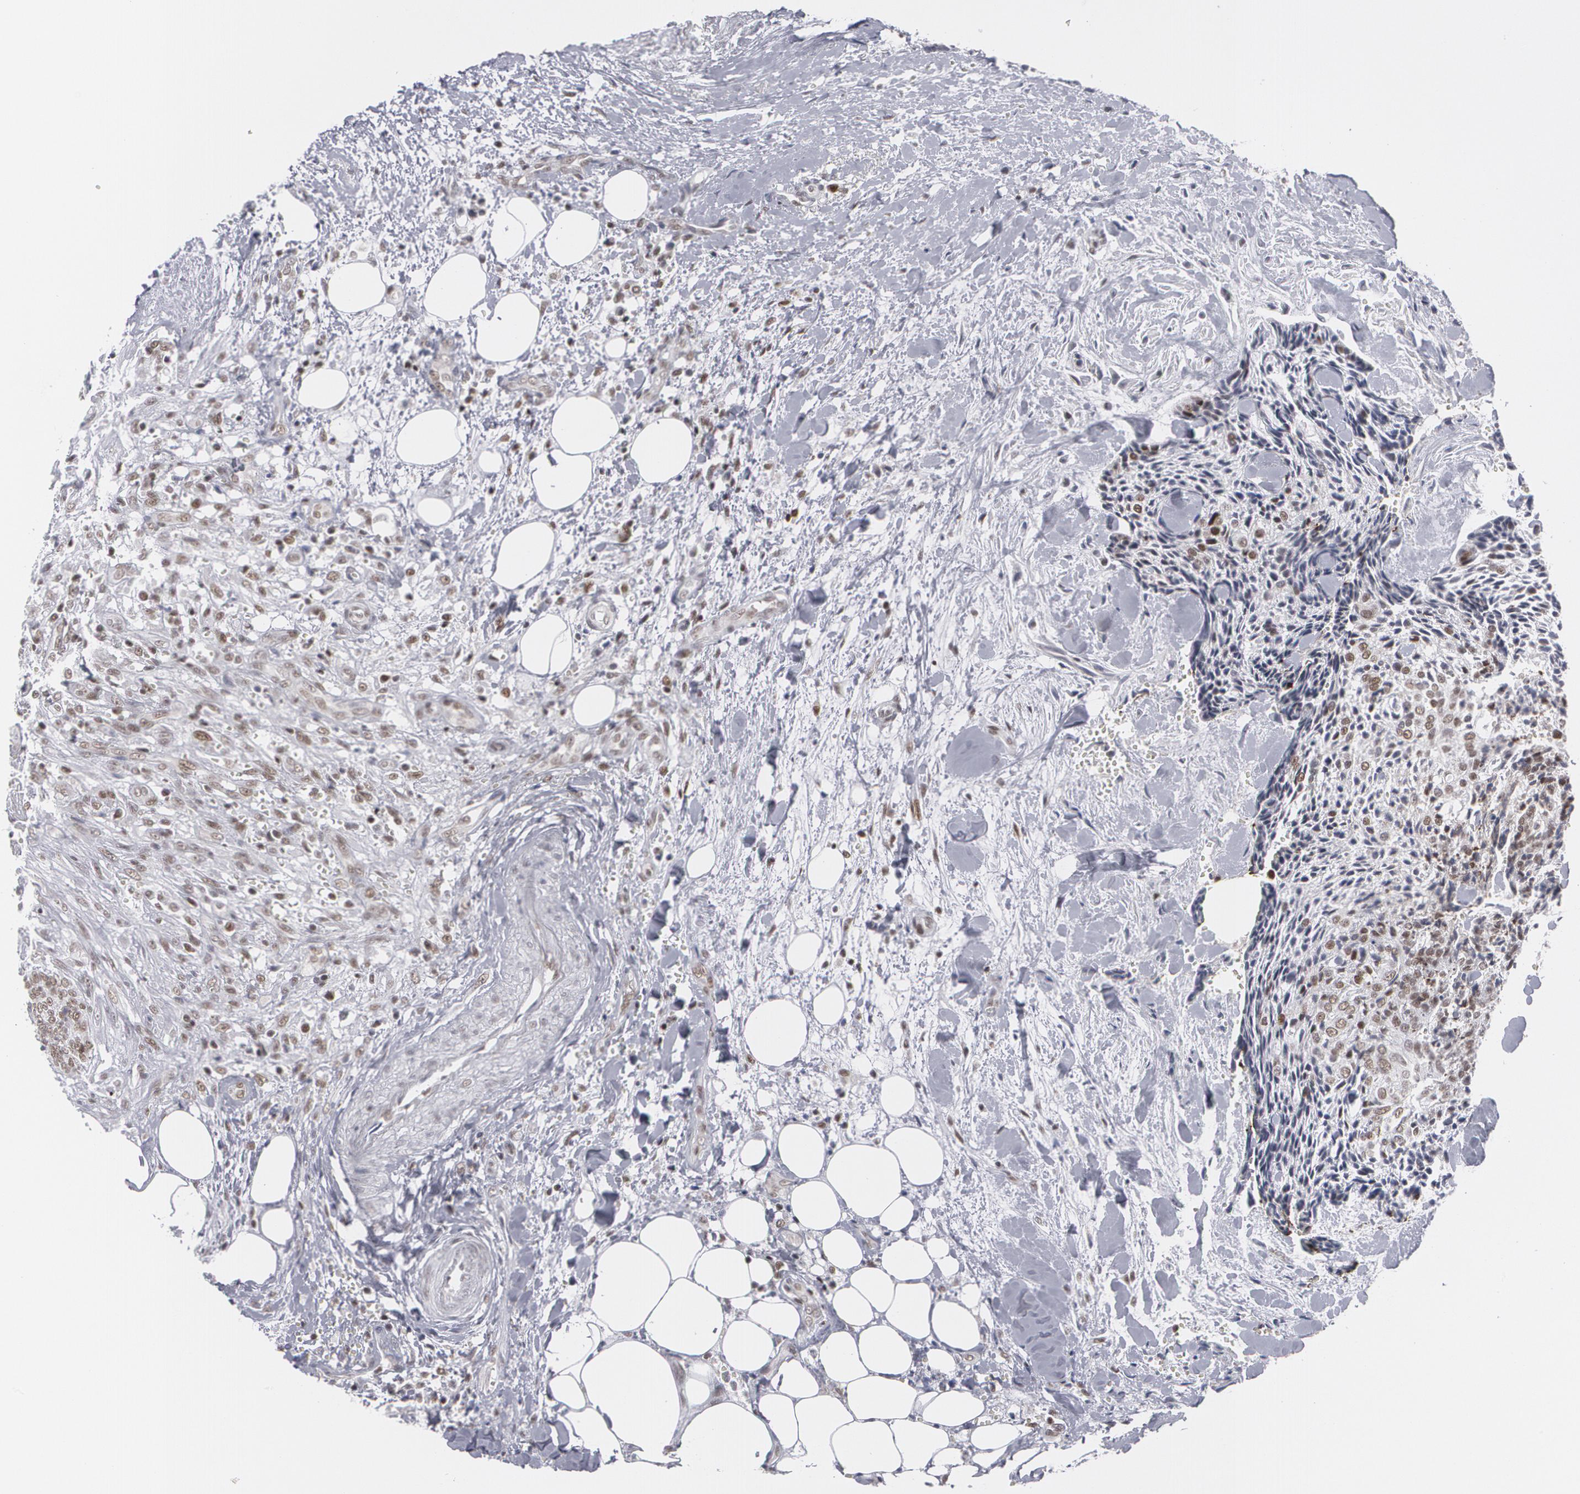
{"staining": {"intensity": "moderate", "quantity": "25%-75%", "location": "nuclear"}, "tissue": "head and neck cancer", "cell_type": "Tumor cells", "image_type": "cancer", "snomed": [{"axis": "morphology", "description": "Squamous cell carcinoma, NOS"}, {"axis": "topography", "description": "Salivary gland"}, {"axis": "topography", "description": "Head-Neck"}], "caption": "Moderate nuclear expression for a protein is present in approximately 25%-75% of tumor cells of head and neck cancer using IHC.", "gene": "MCL1", "patient": {"sex": "male", "age": 70}}